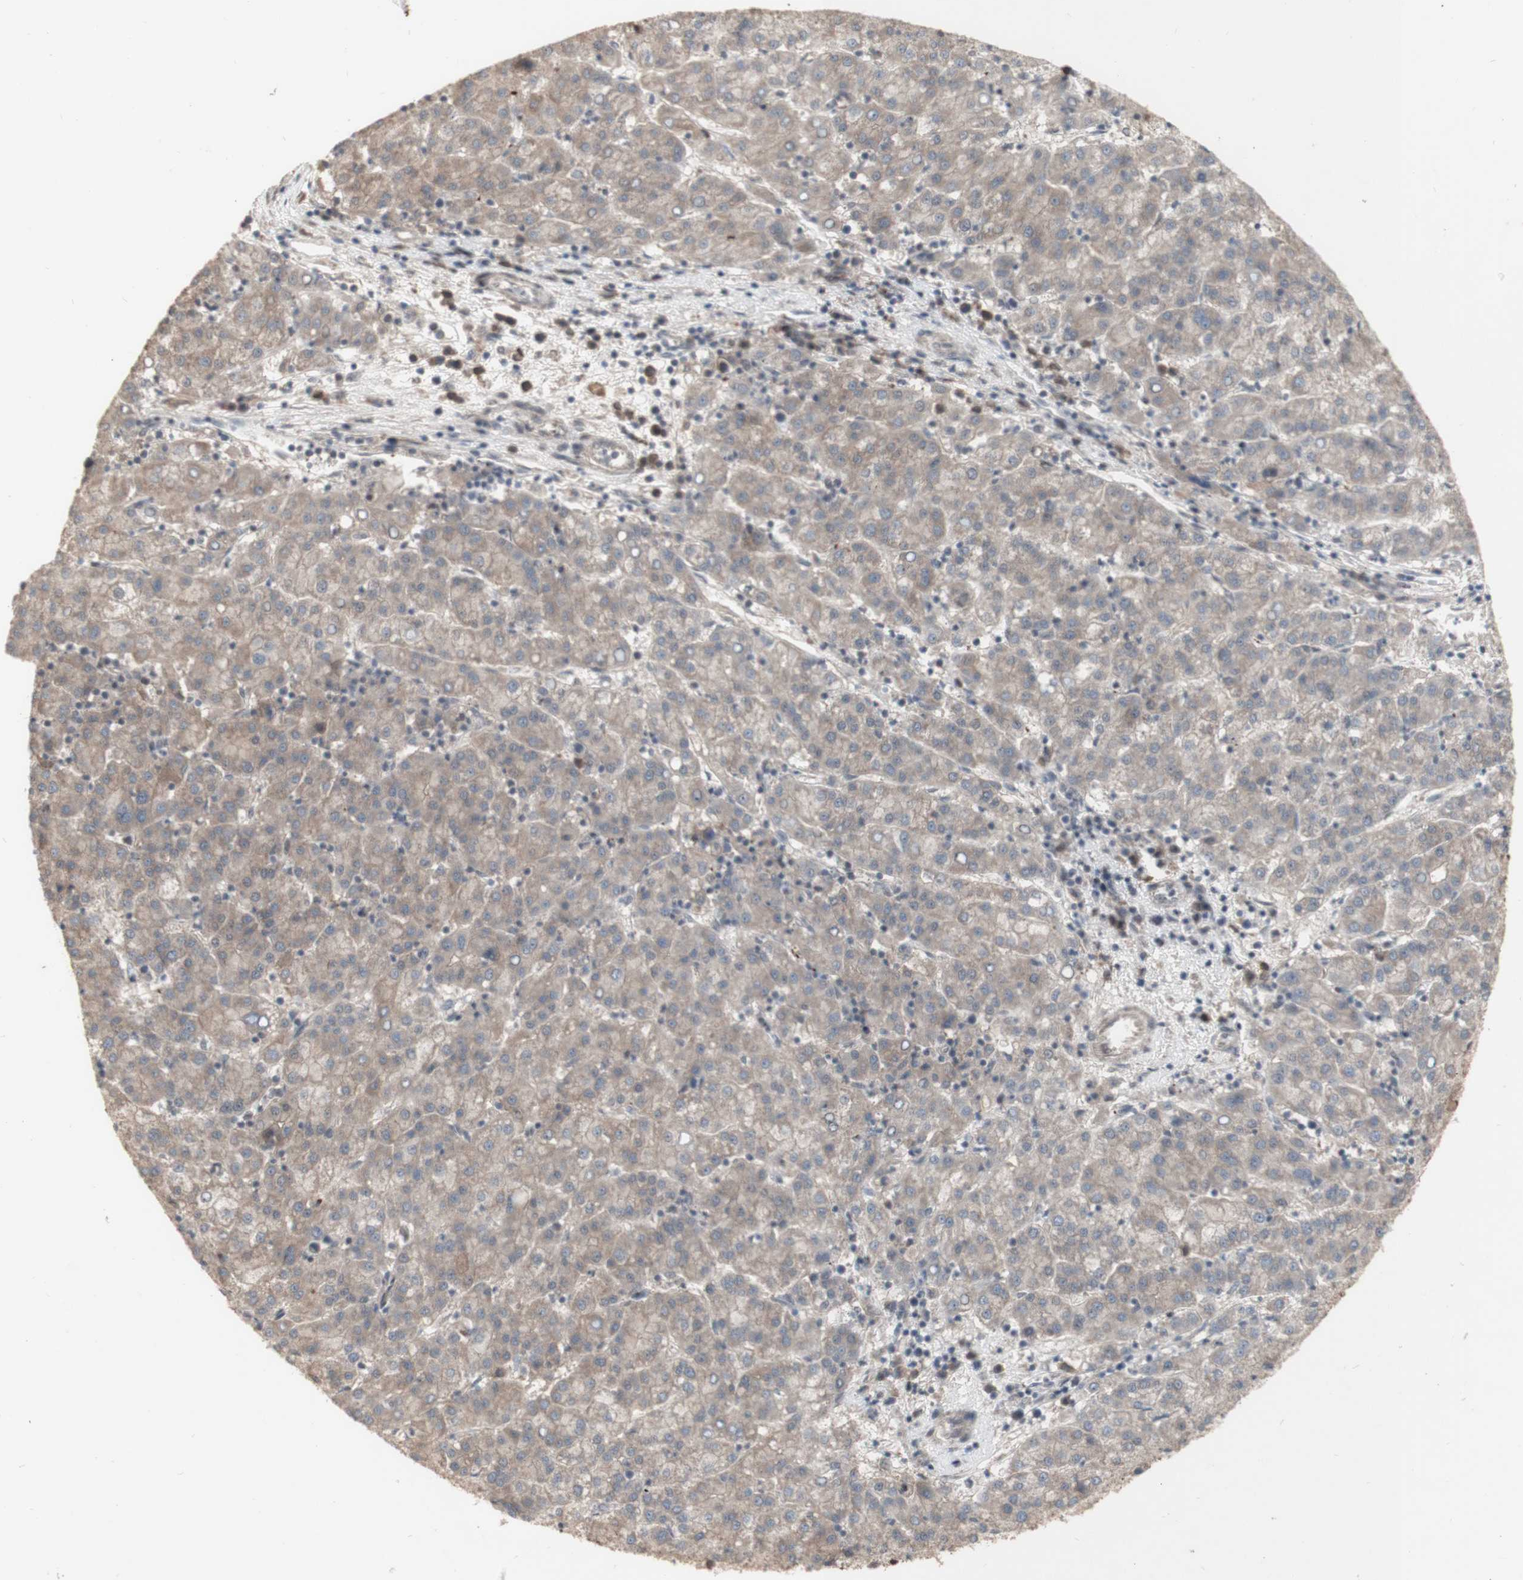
{"staining": {"intensity": "weak", "quantity": ">75%", "location": "cytoplasmic/membranous"}, "tissue": "liver cancer", "cell_type": "Tumor cells", "image_type": "cancer", "snomed": [{"axis": "morphology", "description": "Carcinoma, Hepatocellular, NOS"}, {"axis": "topography", "description": "Liver"}], "caption": "A low amount of weak cytoplasmic/membranous positivity is present in about >75% of tumor cells in liver cancer tissue.", "gene": "ALOX12", "patient": {"sex": "female", "age": 58}}